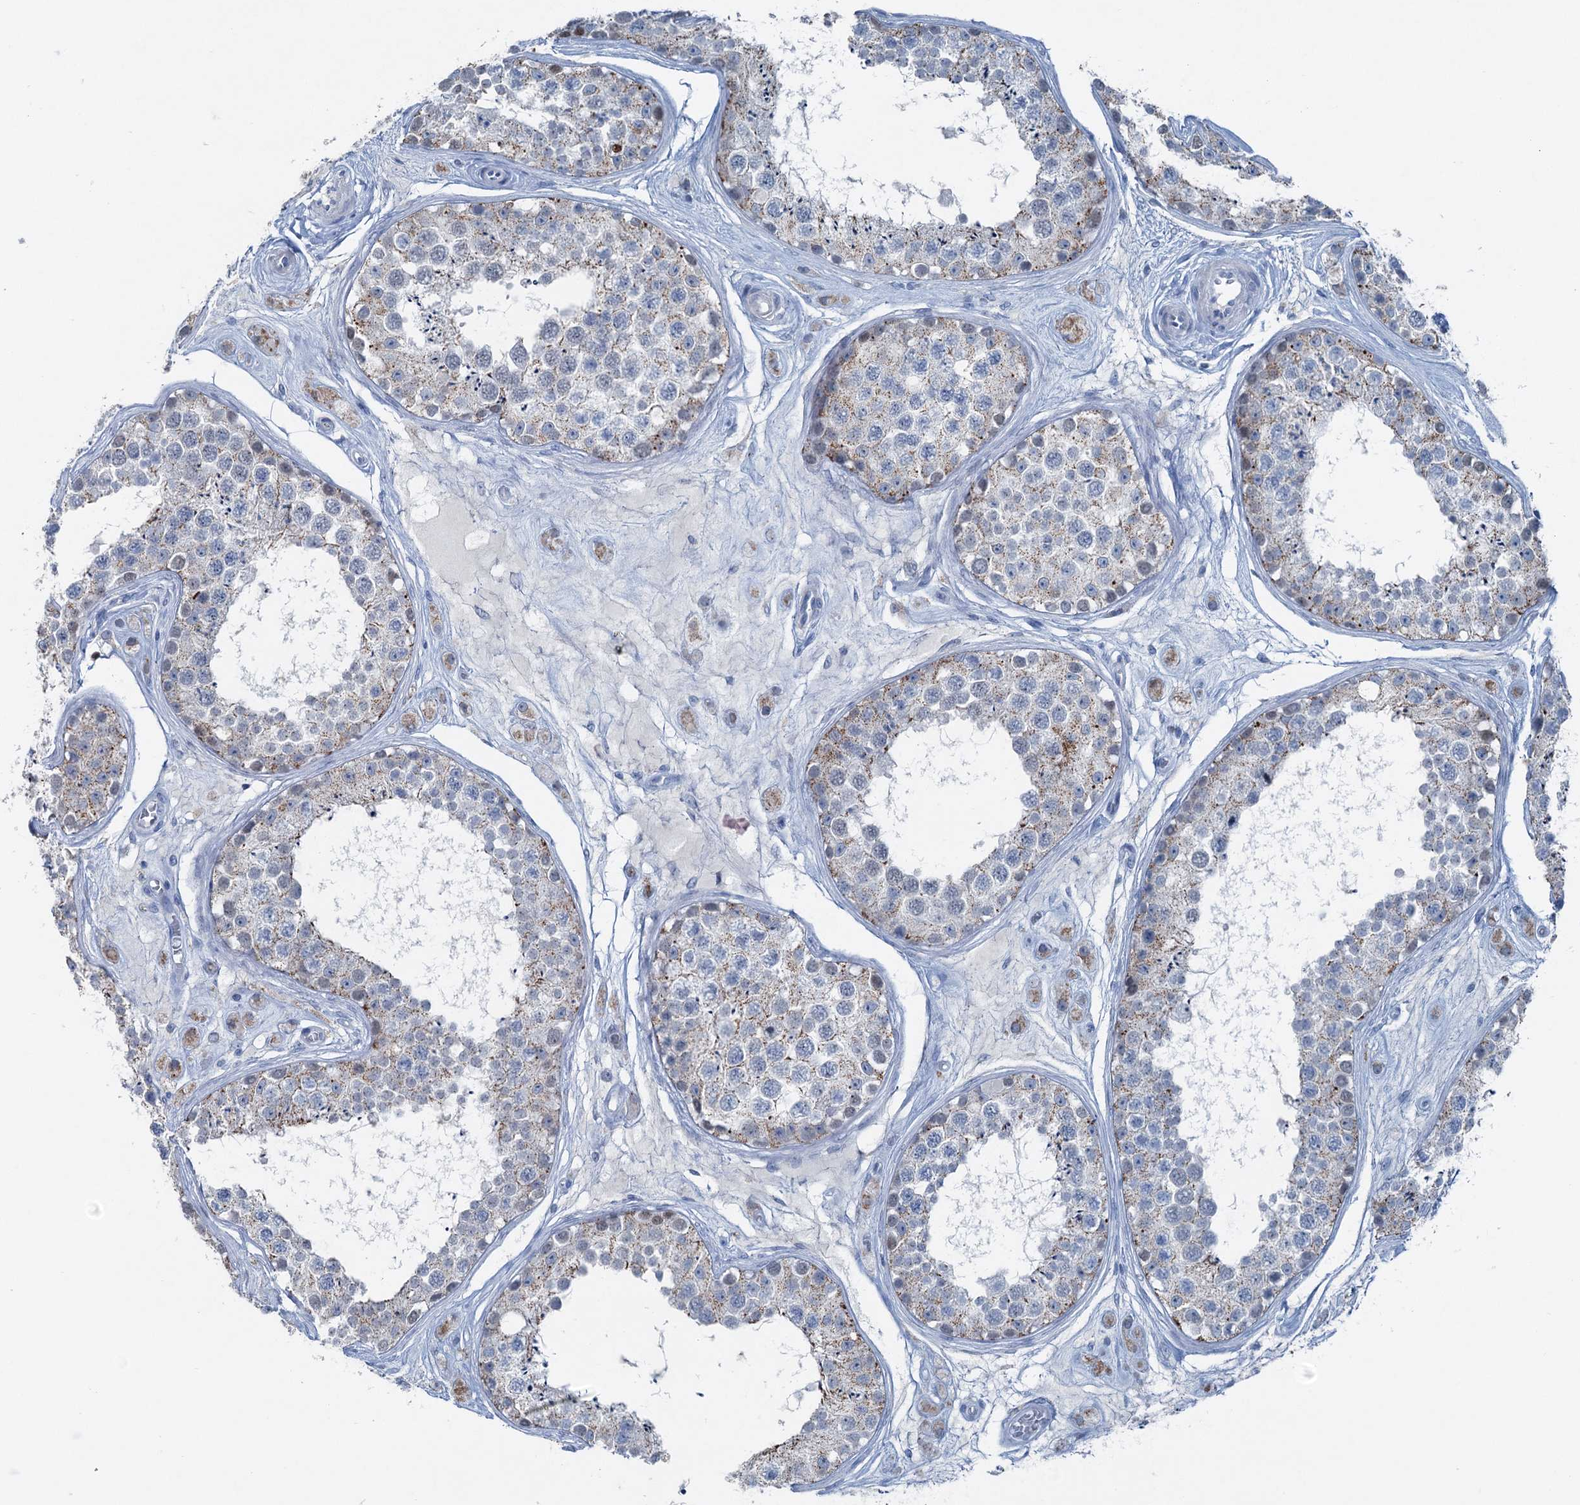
{"staining": {"intensity": "moderate", "quantity": "<25%", "location": "cytoplasmic/membranous"}, "tissue": "testis", "cell_type": "Cells in seminiferous ducts", "image_type": "normal", "snomed": [{"axis": "morphology", "description": "Normal tissue, NOS"}, {"axis": "topography", "description": "Testis"}], "caption": "The micrograph exhibits a brown stain indicating the presence of a protein in the cytoplasmic/membranous of cells in seminiferous ducts in testis.", "gene": "ELP4", "patient": {"sex": "male", "age": 25}}